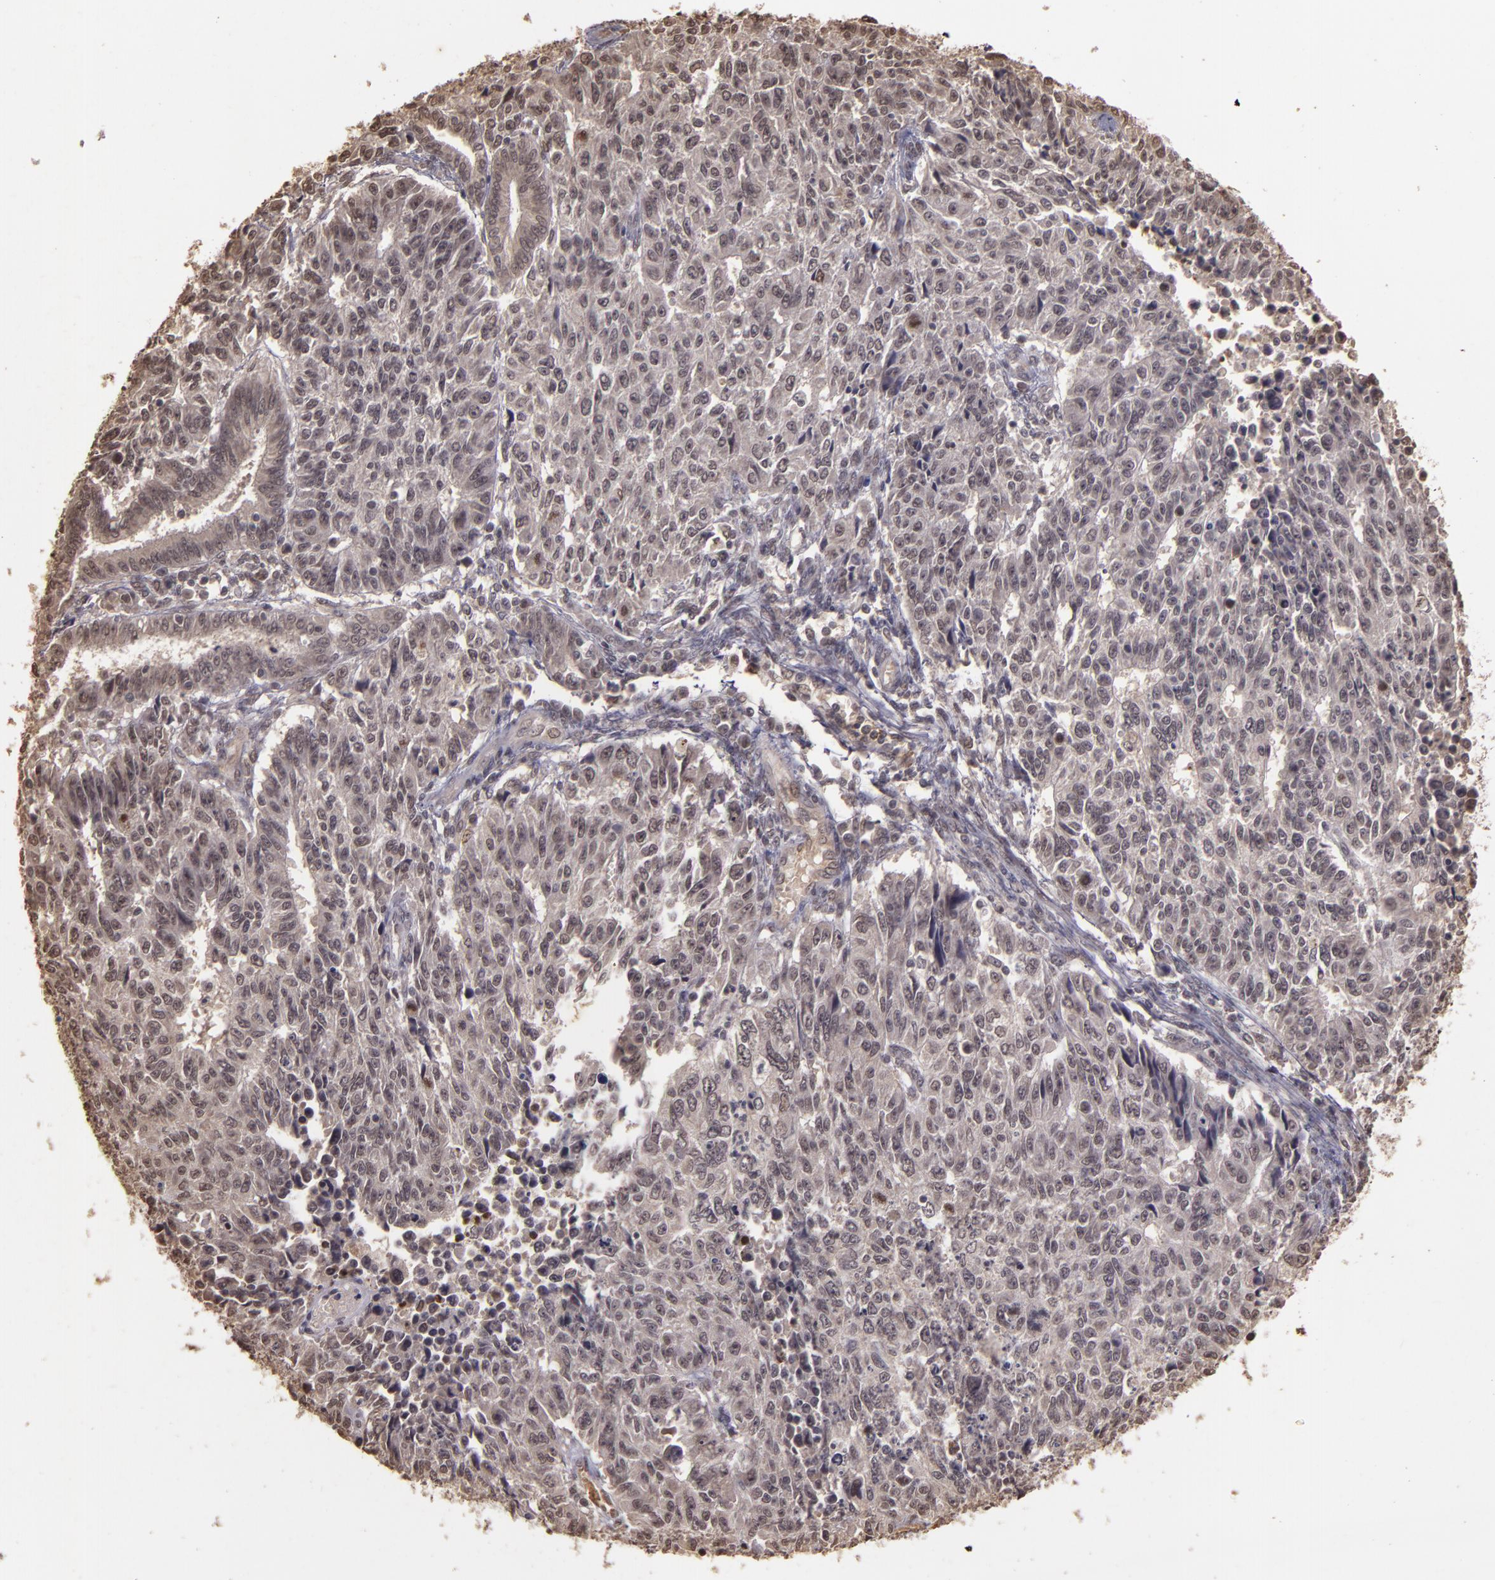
{"staining": {"intensity": "weak", "quantity": ">75%", "location": "cytoplasmic/membranous,nuclear"}, "tissue": "endometrial cancer", "cell_type": "Tumor cells", "image_type": "cancer", "snomed": [{"axis": "morphology", "description": "Adenocarcinoma, NOS"}, {"axis": "topography", "description": "Endometrium"}], "caption": "This histopathology image displays immunohistochemistry staining of human adenocarcinoma (endometrial), with low weak cytoplasmic/membranous and nuclear positivity in about >75% of tumor cells.", "gene": "CUL1", "patient": {"sex": "female", "age": 42}}